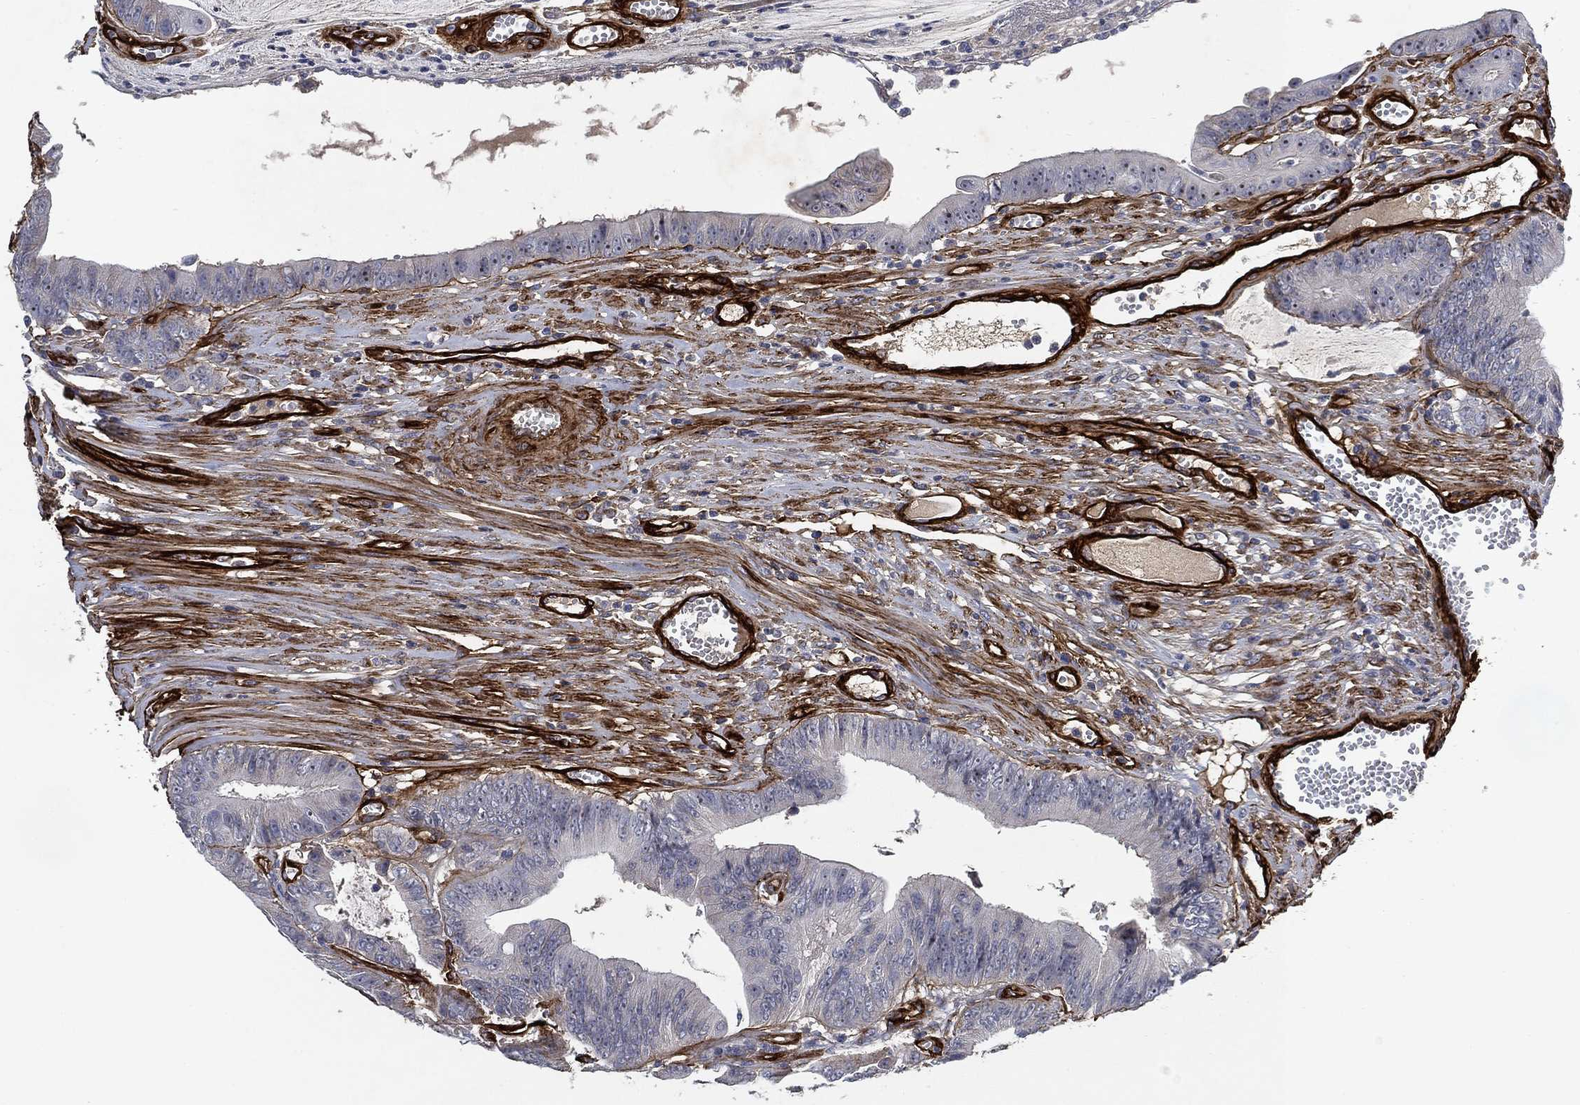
{"staining": {"intensity": "negative", "quantity": "none", "location": "none"}, "tissue": "colorectal cancer", "cell_type": "Tumor cells", "image_type": "cancer", "snomed": [{"axis": "morphology", "description": "Adenocarcinoma, NOS"}, {"axis": "topography", "description": "Colon"}], "caption": "IHC image of neoplastic tissue: colorectal cancer stained with DAB (3,3'-diaminobenzidine) reveals no significant protein staining in tumor cells.", "gene": "COL4A2", "patient": {"sex": "female", "age": 69}}